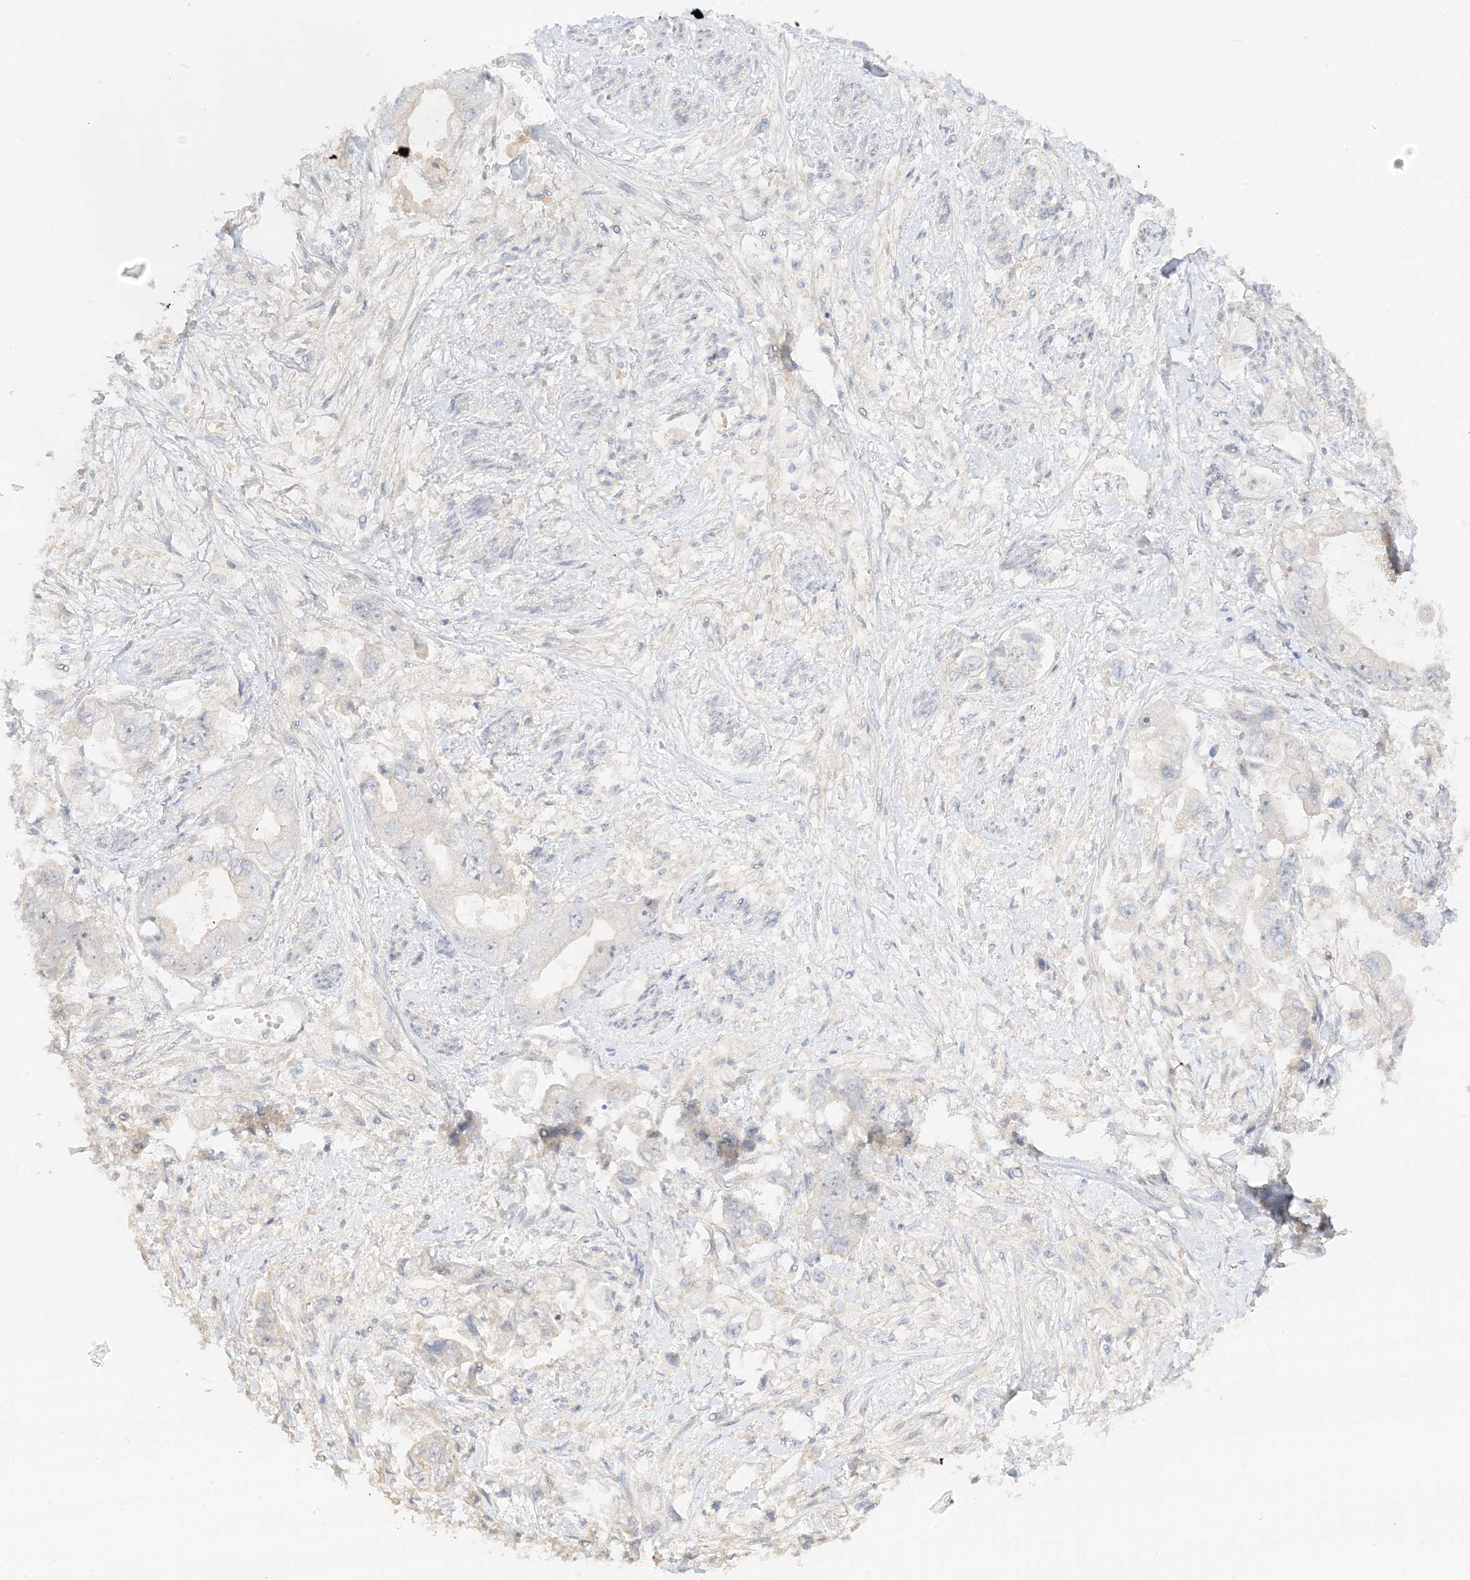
{"staining": {"intensity": "negative", "quantity": "none", "location": "none"}, "tissue": "stomach cancer", "cell_type": "Tumor cells", "image_type": "cancer", "snomed": [{"axis": "morphology", "description": "Adenocarcinoma, NOS"}, {"axis": "topography", "description": "Stomach"}], "caption": "Protein analysis of stomach adenocarcinoma exhibits no significant positivity in tumor cells.", "gene": "ETAA1", "patient": {"sex": "male", "age": 62}}